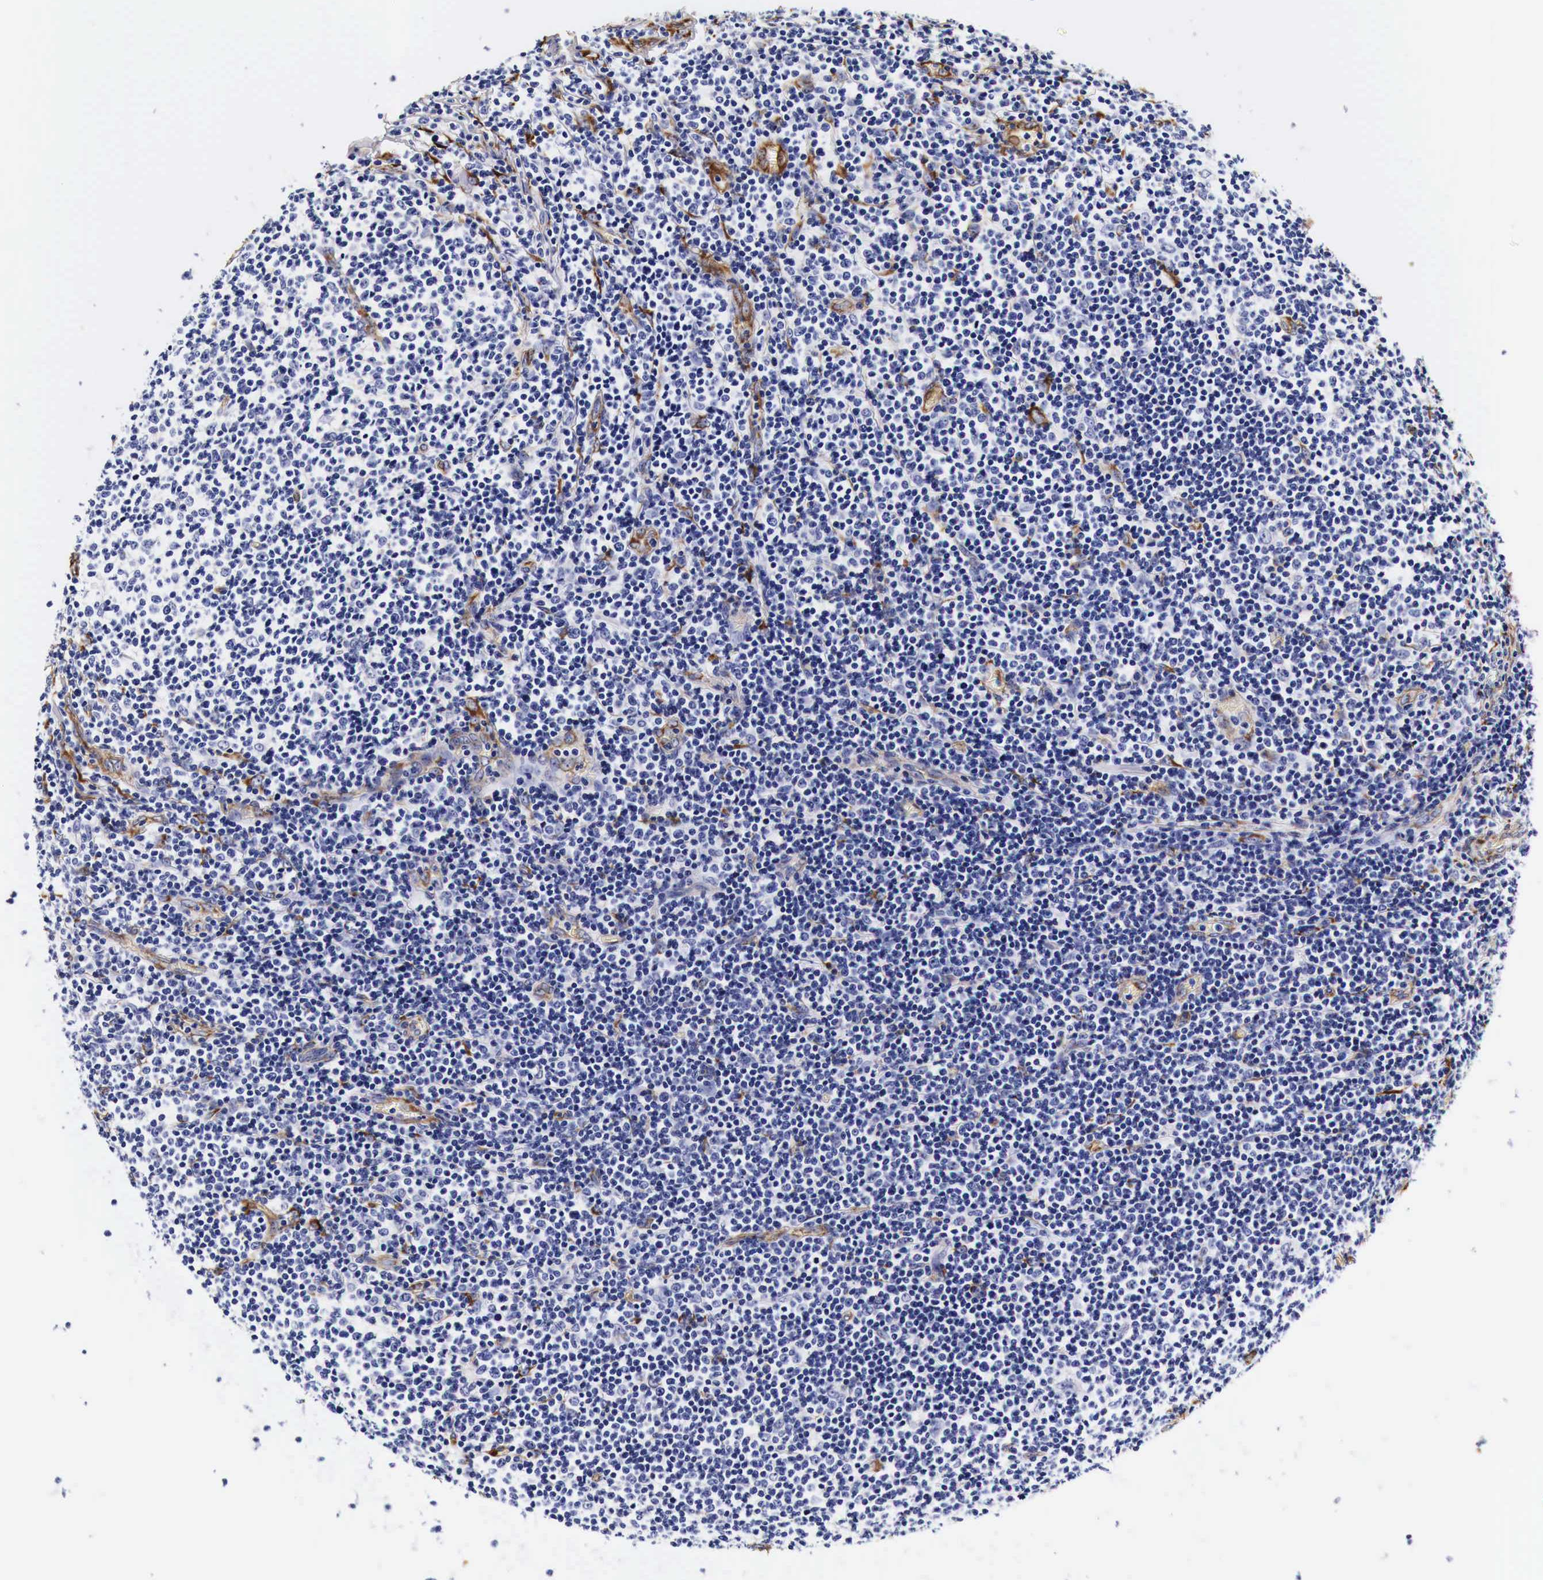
{"staining": {"intensity": "negative", "quantity": "none", "location": "none"}, "tissue": "lymphoma", "cell_type": "Tumor cells", "image_type": "cancer", "snomed": [{"axis": "morphology", "description": "Malignant lymphoma, non-Hodgkin's type, Low grade"}, {"axis": "topography", "description": "Lymph node"}], "caption": "Protein analysis of lymphoma demonstrates no significant staining in tumor cells.", "gene": "LAMB2", "patient": {"sex": "male", "age": 74}}